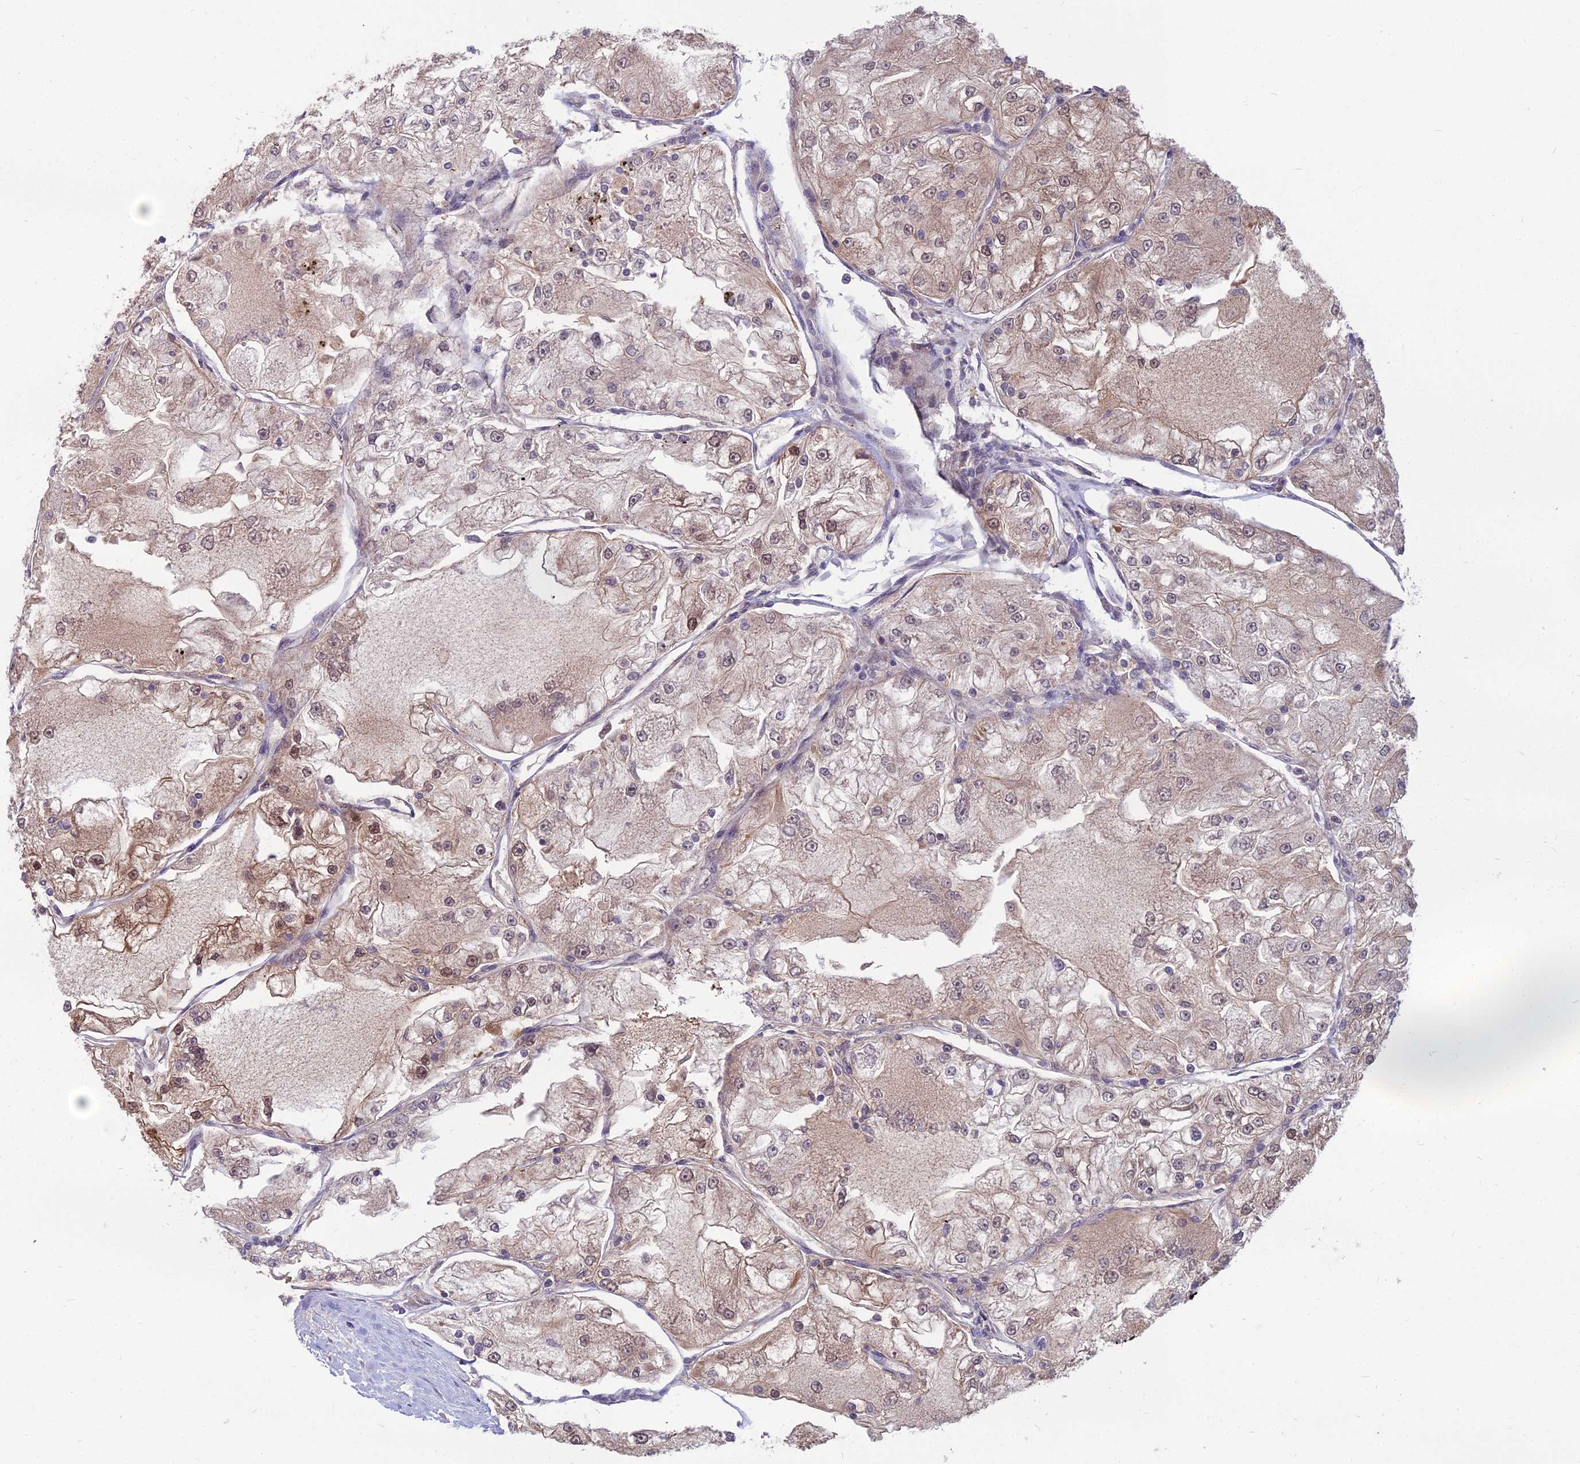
{"staining": {"intensity": "moderate", "quantity": "25%-75%", "location": "cytoplasmic/membranous,nuclear"}, "tissue": "renal cancer", "cell_type": "Tumor cells", "image_type": "cancer", "snomed": [{"axis": "morphology", "description": "Adenocarcinoma, NOS"}, {"axis": "topography", "description": "Kidney"}], "caption": "Tumor cells show medium levels of moderate cytoplasmic/membranous and nuclear expression in approximately 25%-75% of cells in renal cancer. (DAB (3,3'-diaminobenzidine) IHC with brightfield microscopy, high magnification).", "gene": "NR4A3", "patient": {"sex": "female", "age": 72}}